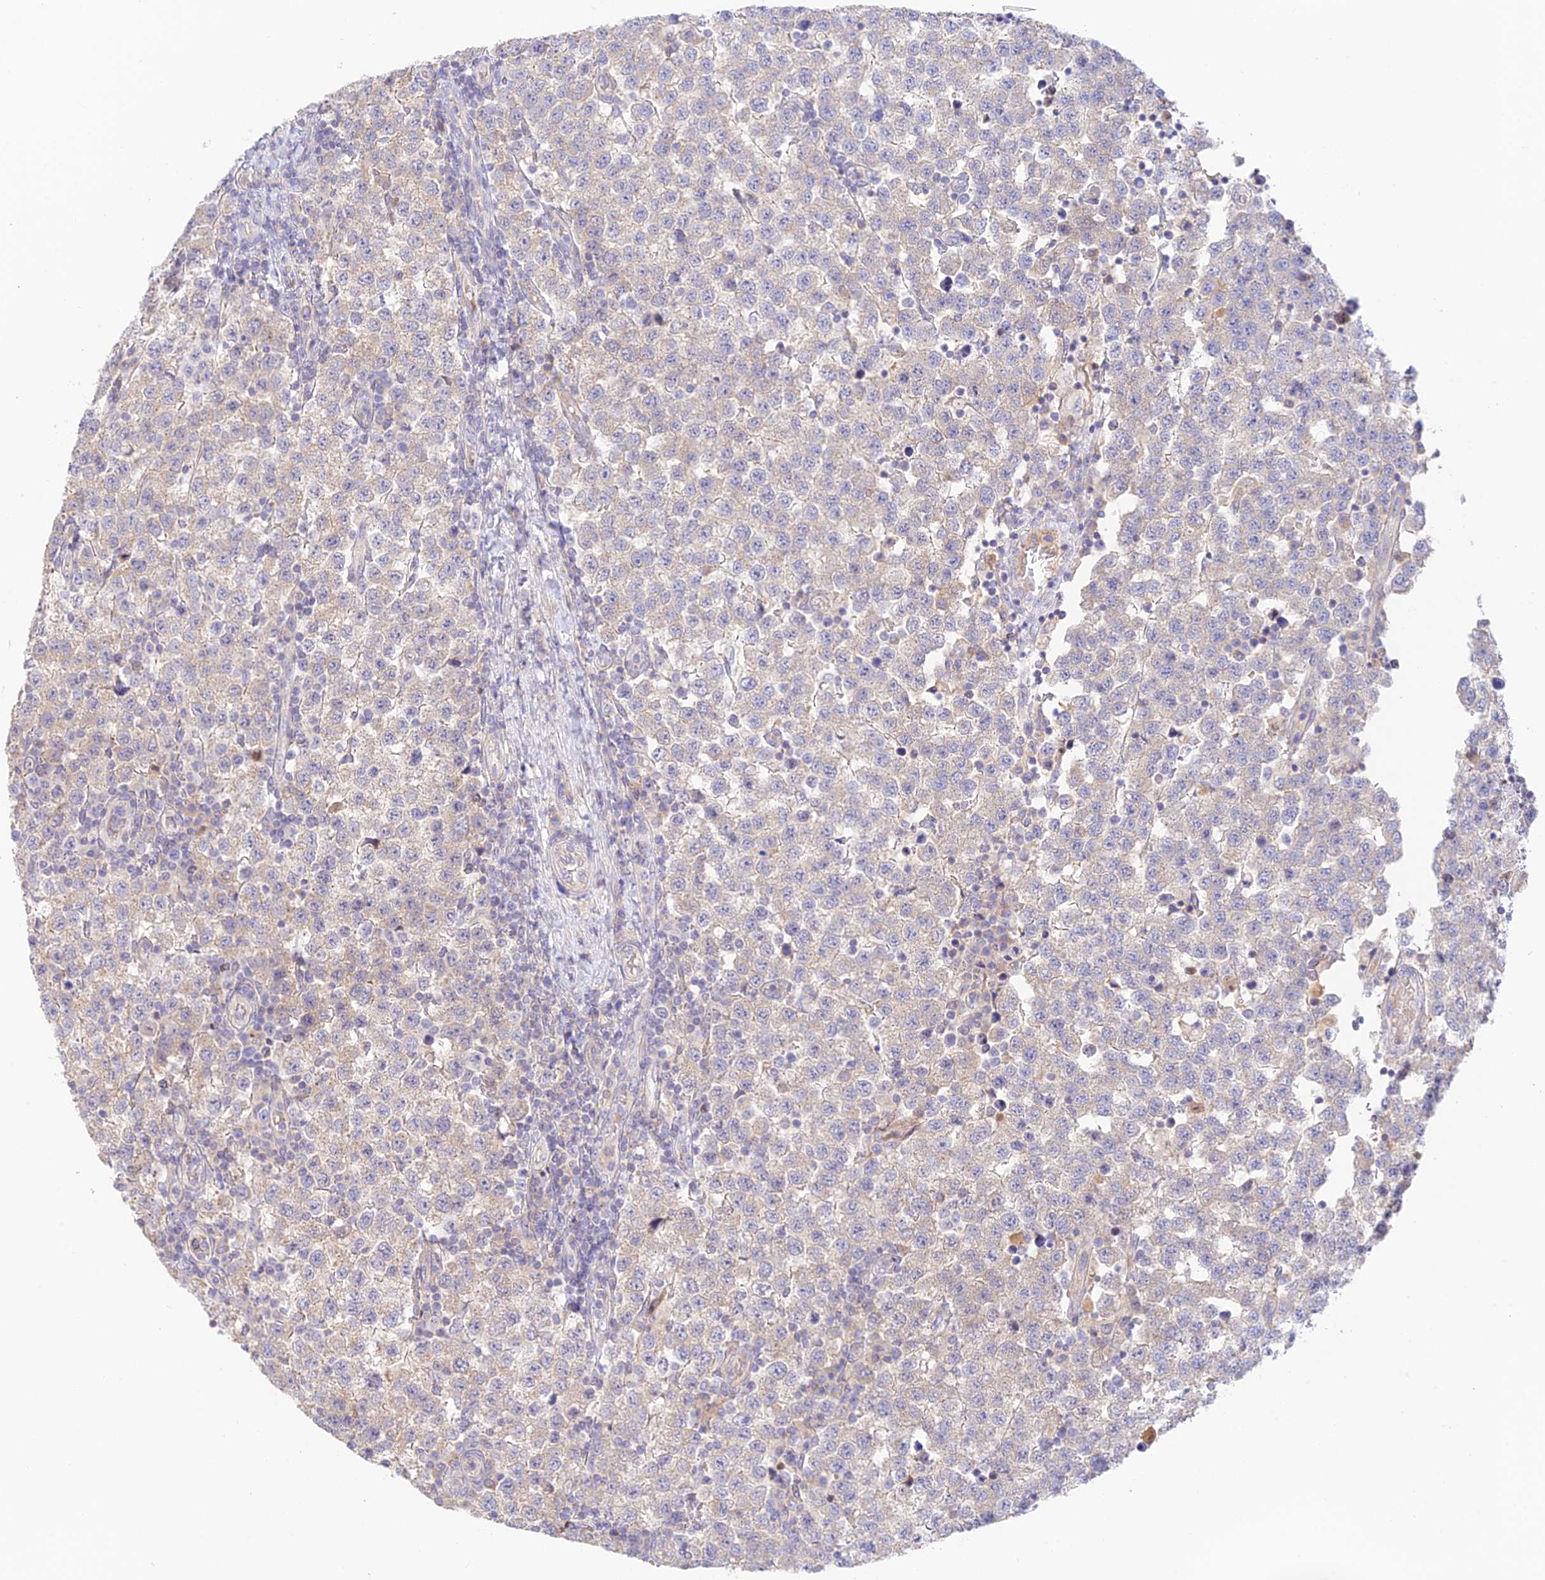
{"staining": {"intensity": "weak", "quantity": "<25%", "location": "cytoplasmic/membranous"}, "tissue": "testis cancer", "cell_type": "Tumor cells", "image_type": "cancer", "snomed": [{"axis": "morphology", "description": "Seminoma, NOS"}, {"axis": "topography", "description": "Testis"}], "caption": "Tumor cells show no significant protein positivity in seminoma (testis). Brightfield microscopy of IHC stained with DAB (3,3'-diaminobenzidine) (brown) and hematoxylin (blue), captured at high magnification.", "gene": "CAMSAP3", "patient": {"sex": "male", "age": 34}}